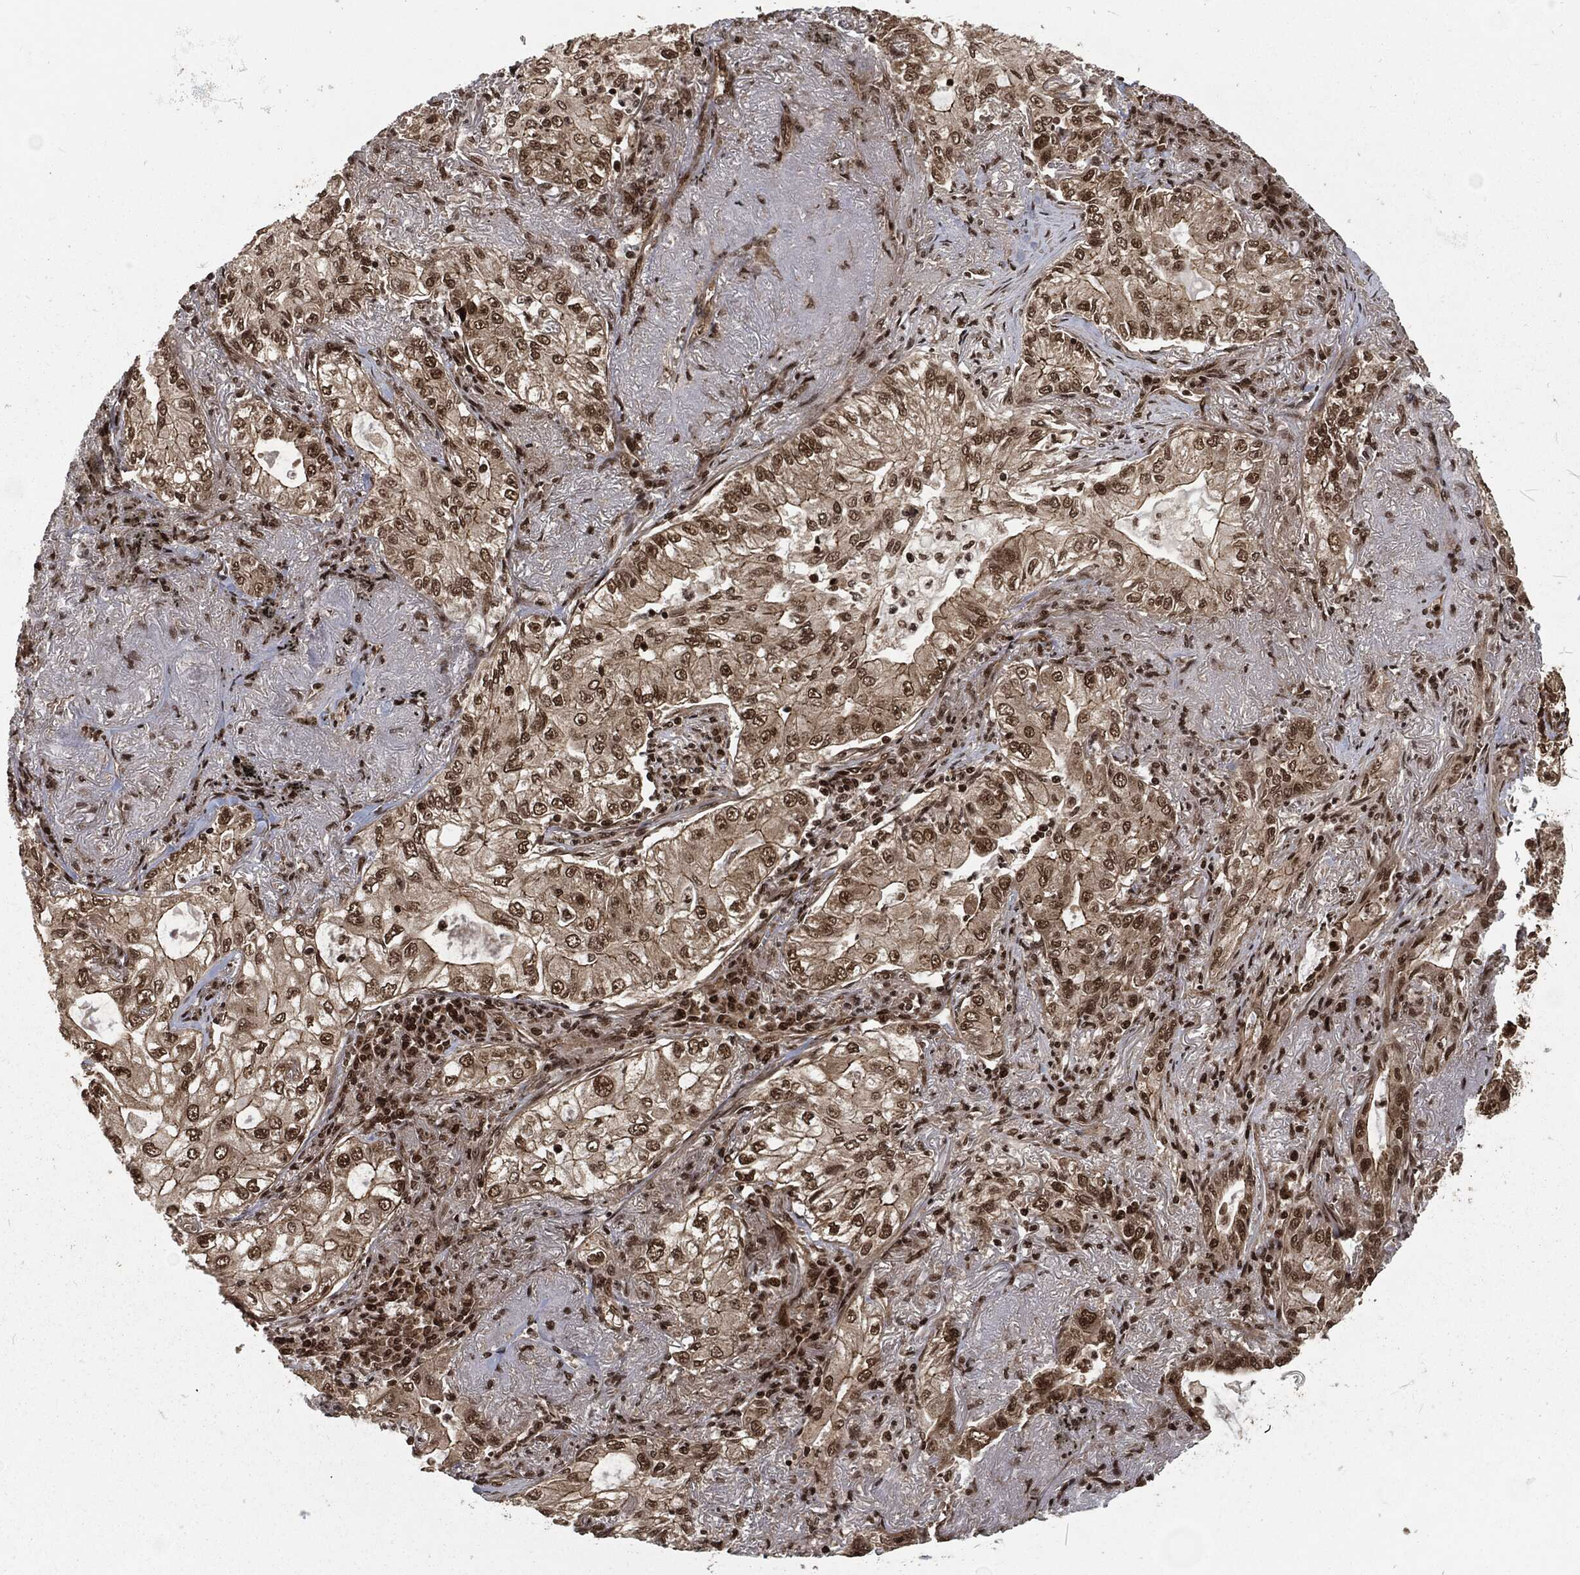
{"staining": {"intensity": "moderate", "quantity": ">75%", "location": "nuclear"}, "tissue": "lung cancer", "cell_type": "Tumor cells", "image_type": "cancer", "snomed": [{"axis": "morphology", "description": "Adenocarcinoma, NOS"}, {"axis": "topography", "description": "Lung"}], "caption": "Lung cancer was stained to show a protein in brown. There is medium levels of moderate nuclear staining in approximately >75% of tumor cells.", "gene": "NGRN", "patient": {"sex": "female", "age": 73}}